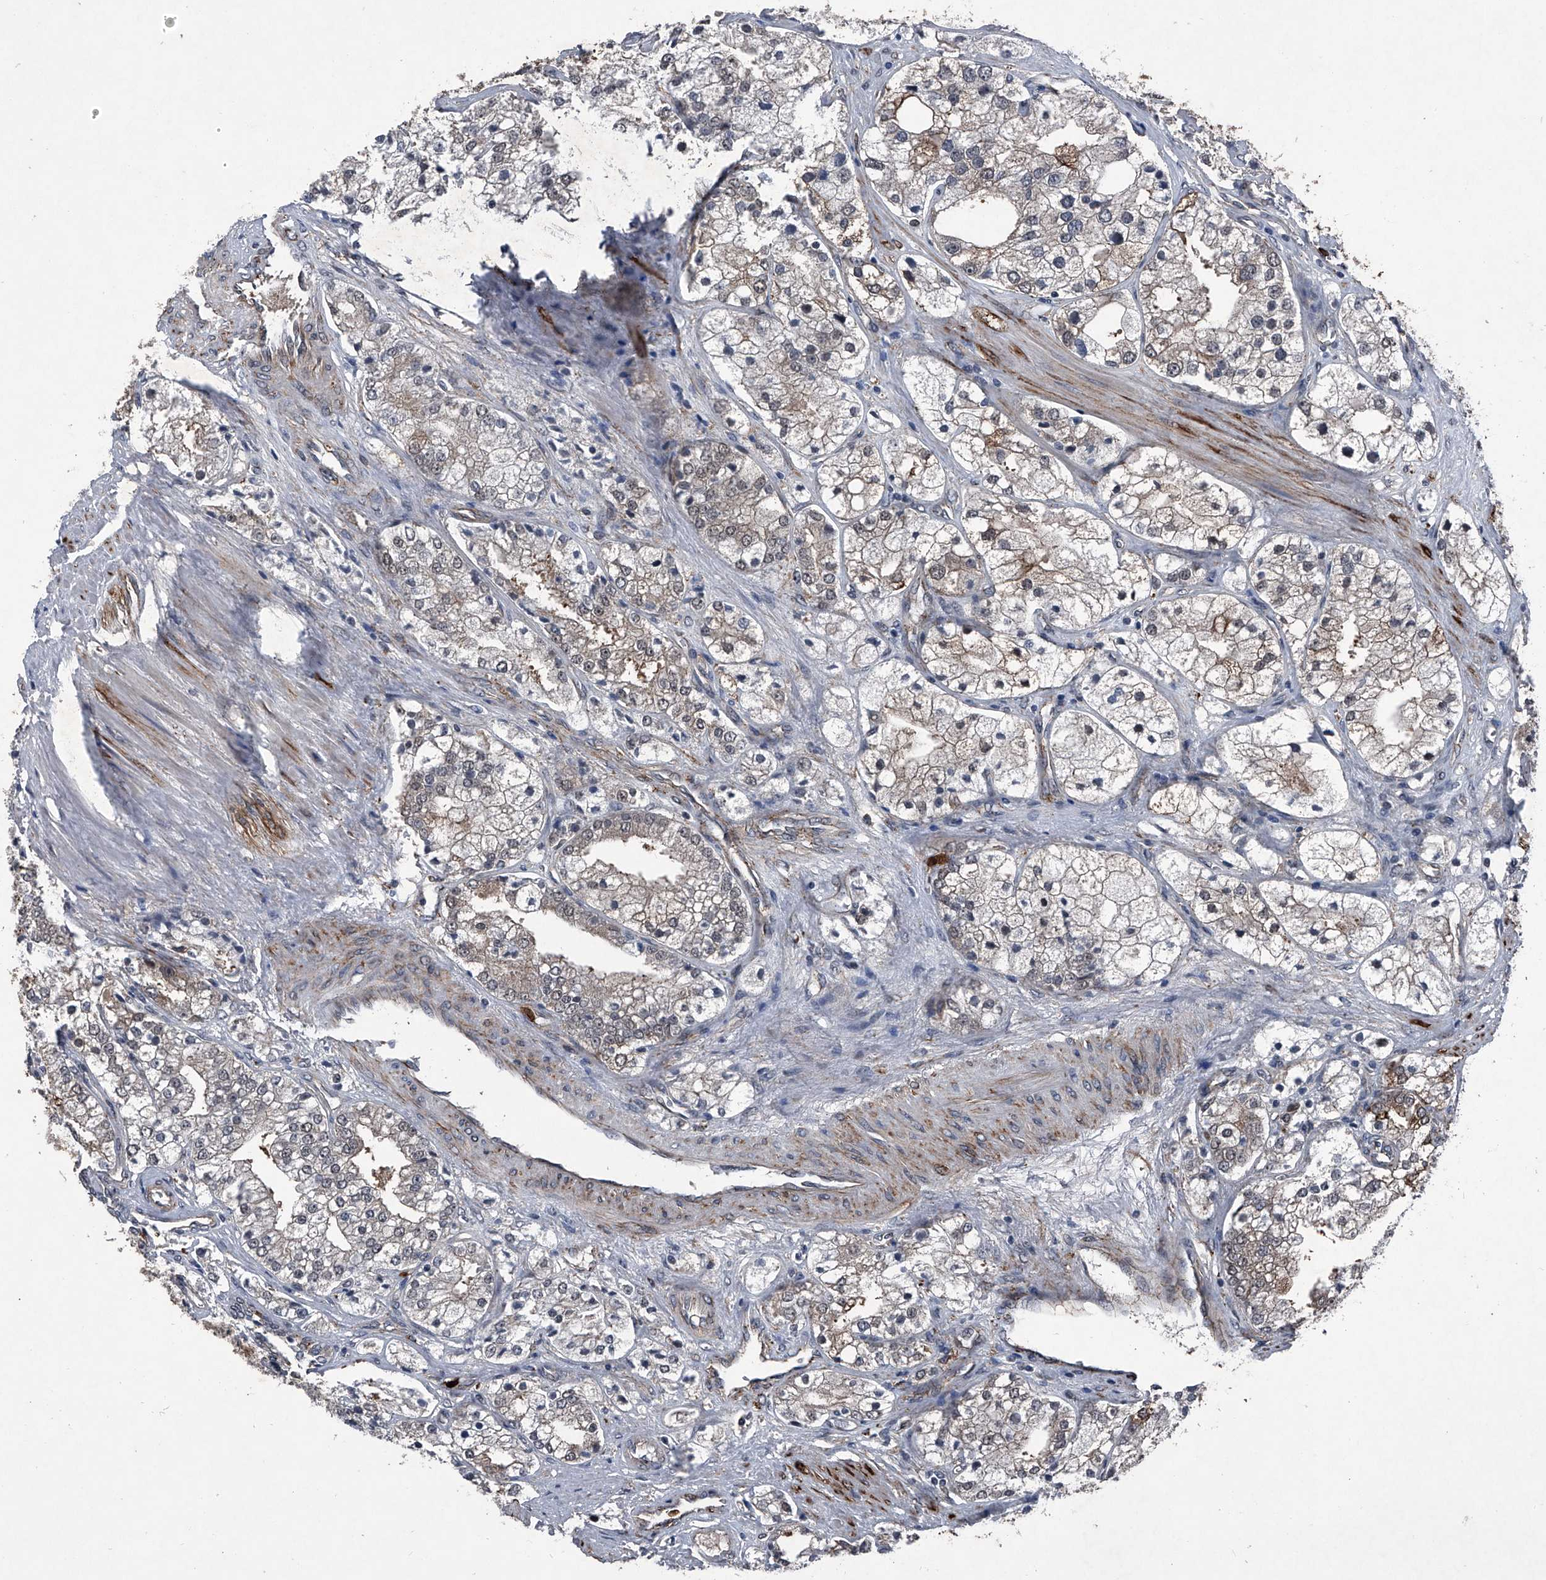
{"staining": {"intensity": "weak", "quantity": "25%-75%", "location": "cytoplasmic/membranous"}, "tissue": "prostate cancer", "cell_type": "Tumor cells", "image_type": "cancer", "snomed": [{"axis": "morphology", "description": "Adenocarcinoma, High grade"}, {"axis": "topography", "description": "Prostate"}], "caption": "Immunohistochemical staining of human prostate adenocarcinoma (high-grade) displays weak cytoplasmic/membranous protein staining in about 25%-75% of tumor cells. Nuclei are stained in blue.", "gene": "MAPKAP1", "patient": {"sex": "male", "age": 50}}